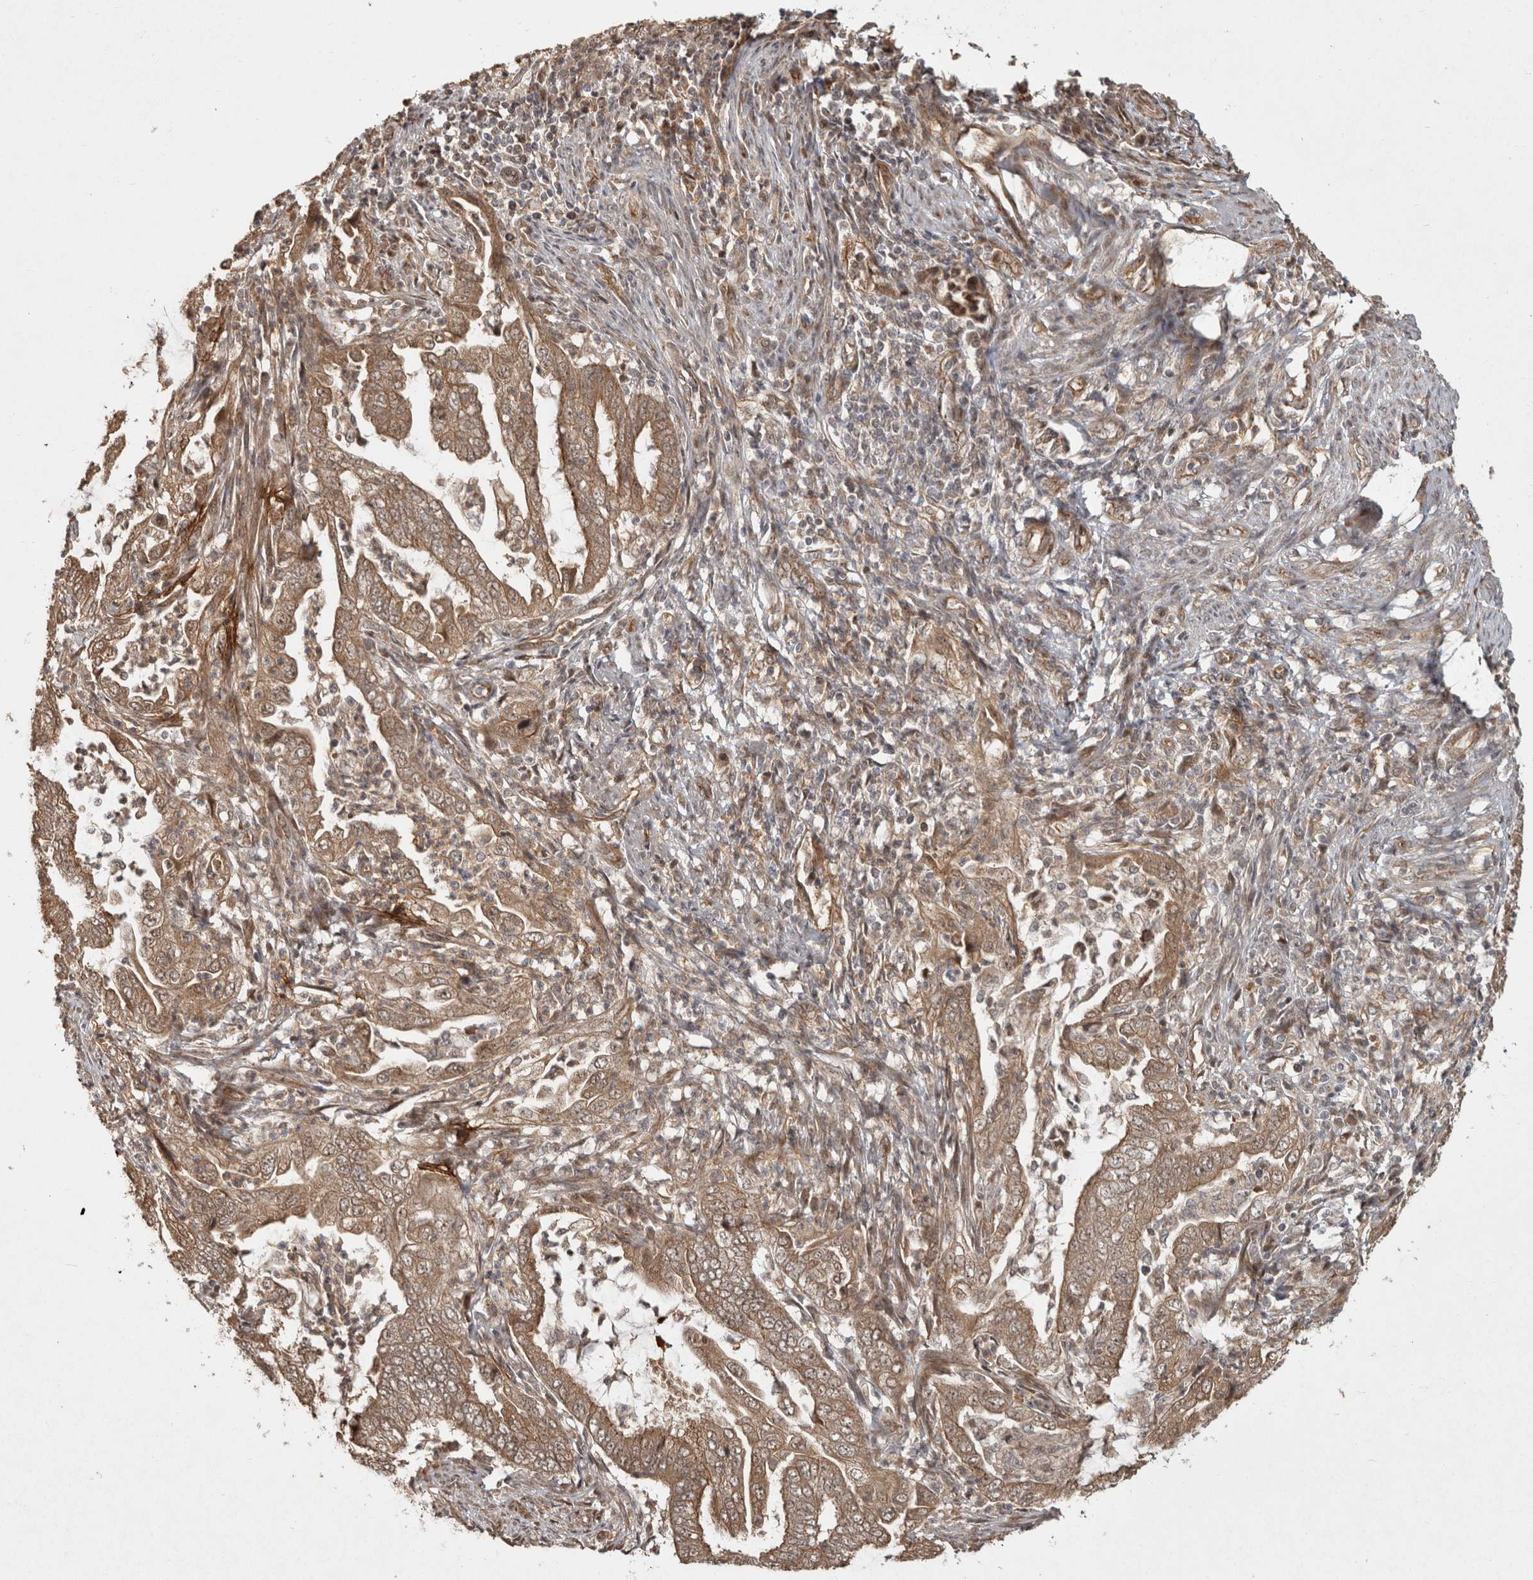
{"staining": {"intensity": "moderate", "quantity": ">75%", "location": "cytoplasmic/membranous"}, "tissue": "endometrial cancer", "cell_type": "Tumor cells", "image_type": "cancer", "snomed": [{"axis": "morphology", "description": "Adenocarcinoma, NOS"}, {"axis": "topography", "description": "Endometrium"}], "caption": "Immunohistochemistry (IHC) histopathology image of human endometrial cancer (adenocarcinoma) stained for a protein (brown), which reveals medium levels of moderate cytoplasmic/membranous positivity in approximately >75% of tumor cells.", "gene": "CAMSAP2", "patient": {"sex": "female", "age": 51}}